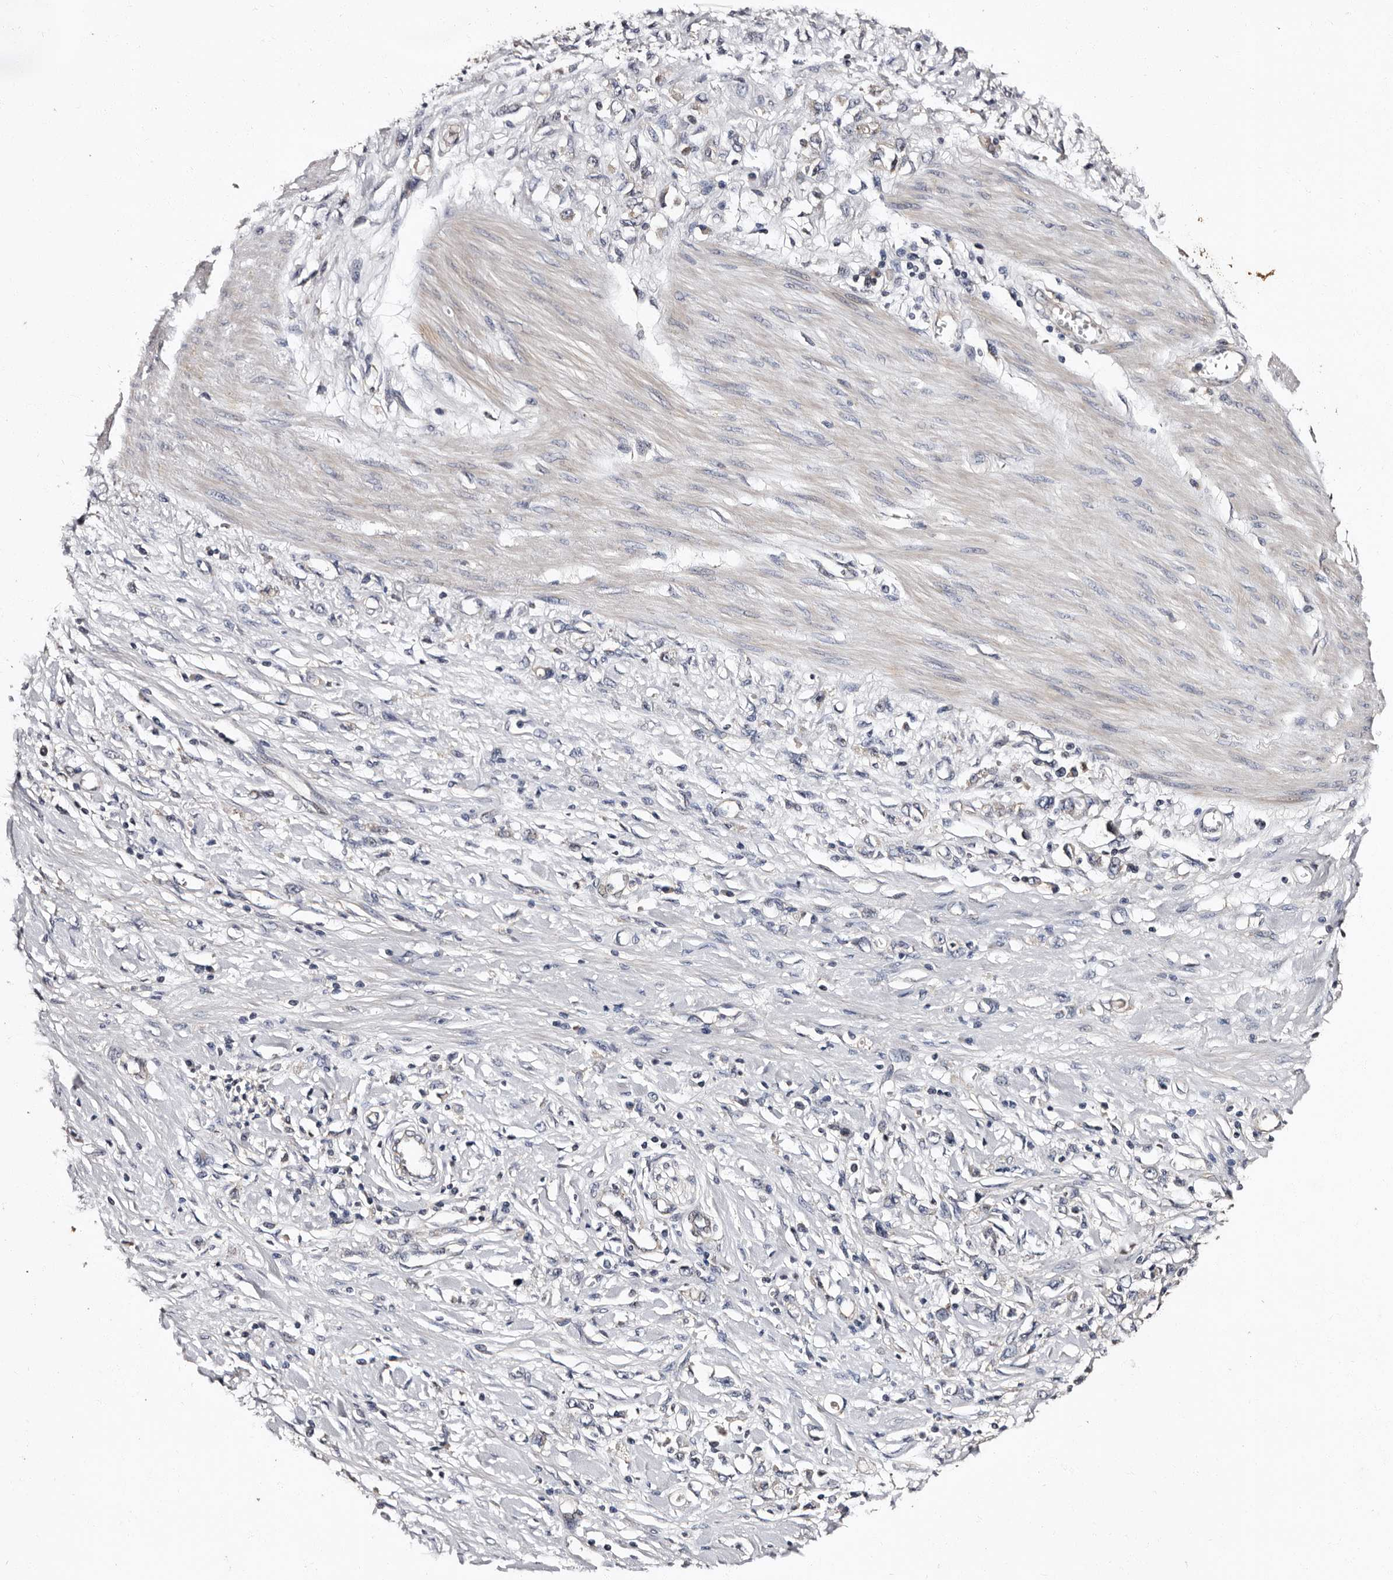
{"staining": {"intensity": "negative", "quantity": "none", "location": "none"}, "tissue": "stomach cancer", "cell_type": "Tumor cells", "image_type": "cancer", "snomed": [{"axis": "morphology", "description": "Adenocarcinoma, NOS"}, {"axis": "topography", "description": "Stomach"}], "caption": "IHC photomicrograph of adenocarcinoma (stomach) stained for a protein (brown), which shows no expression in tumor cells. (Brightfield microscopy of DAB (3,3'-diaminobenzidine) IHC at high magnification).", "gene": "ADCK5", "patient": {"sex": "female", "age": 76}}